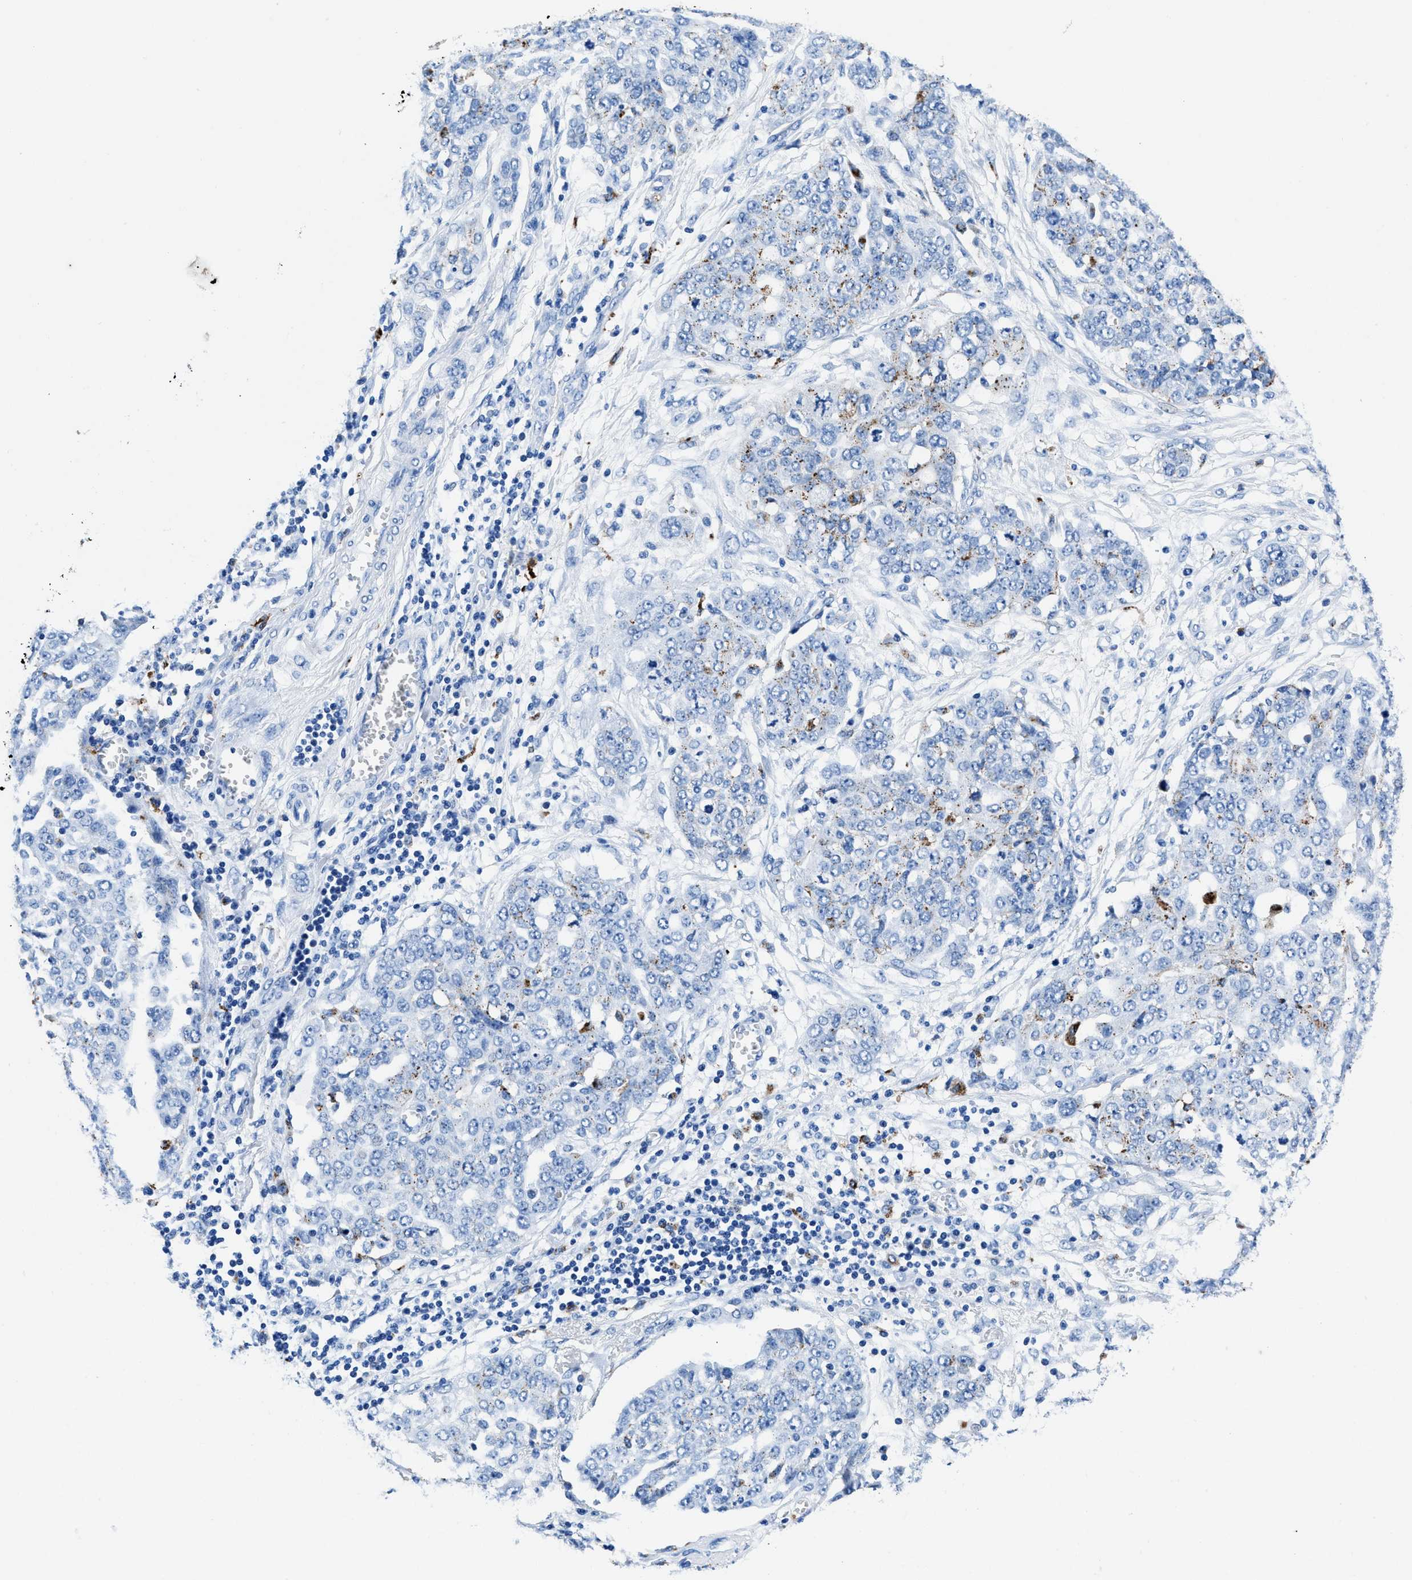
{"staining": {"intensity": "moderate", "quantity": "<25%", "location": "cytoplasmic/membranous"}, "tissue": "ovarian cancer", "cell_type": "Tumor cells", "image_type": "cancer", "snomed": [{"axis": "morphology", "description": "Cystadenocarcinoma, serous, NOS"}, {"axis": "topography", "description": "Soft tissue"}, {"axis": "topography", "description": "Ovary"}], "caption": "Tumor cells demonstrate low levels of moderate cytoplasmic/membranous positivity in about <25% of cells in ovarian cancer (serous cystadenocarcinoma). (DAB IHC with brightfield microscopy, high magnification).", "gene": "OR14K1", "patient": {"sex": "female", "age": 57}}